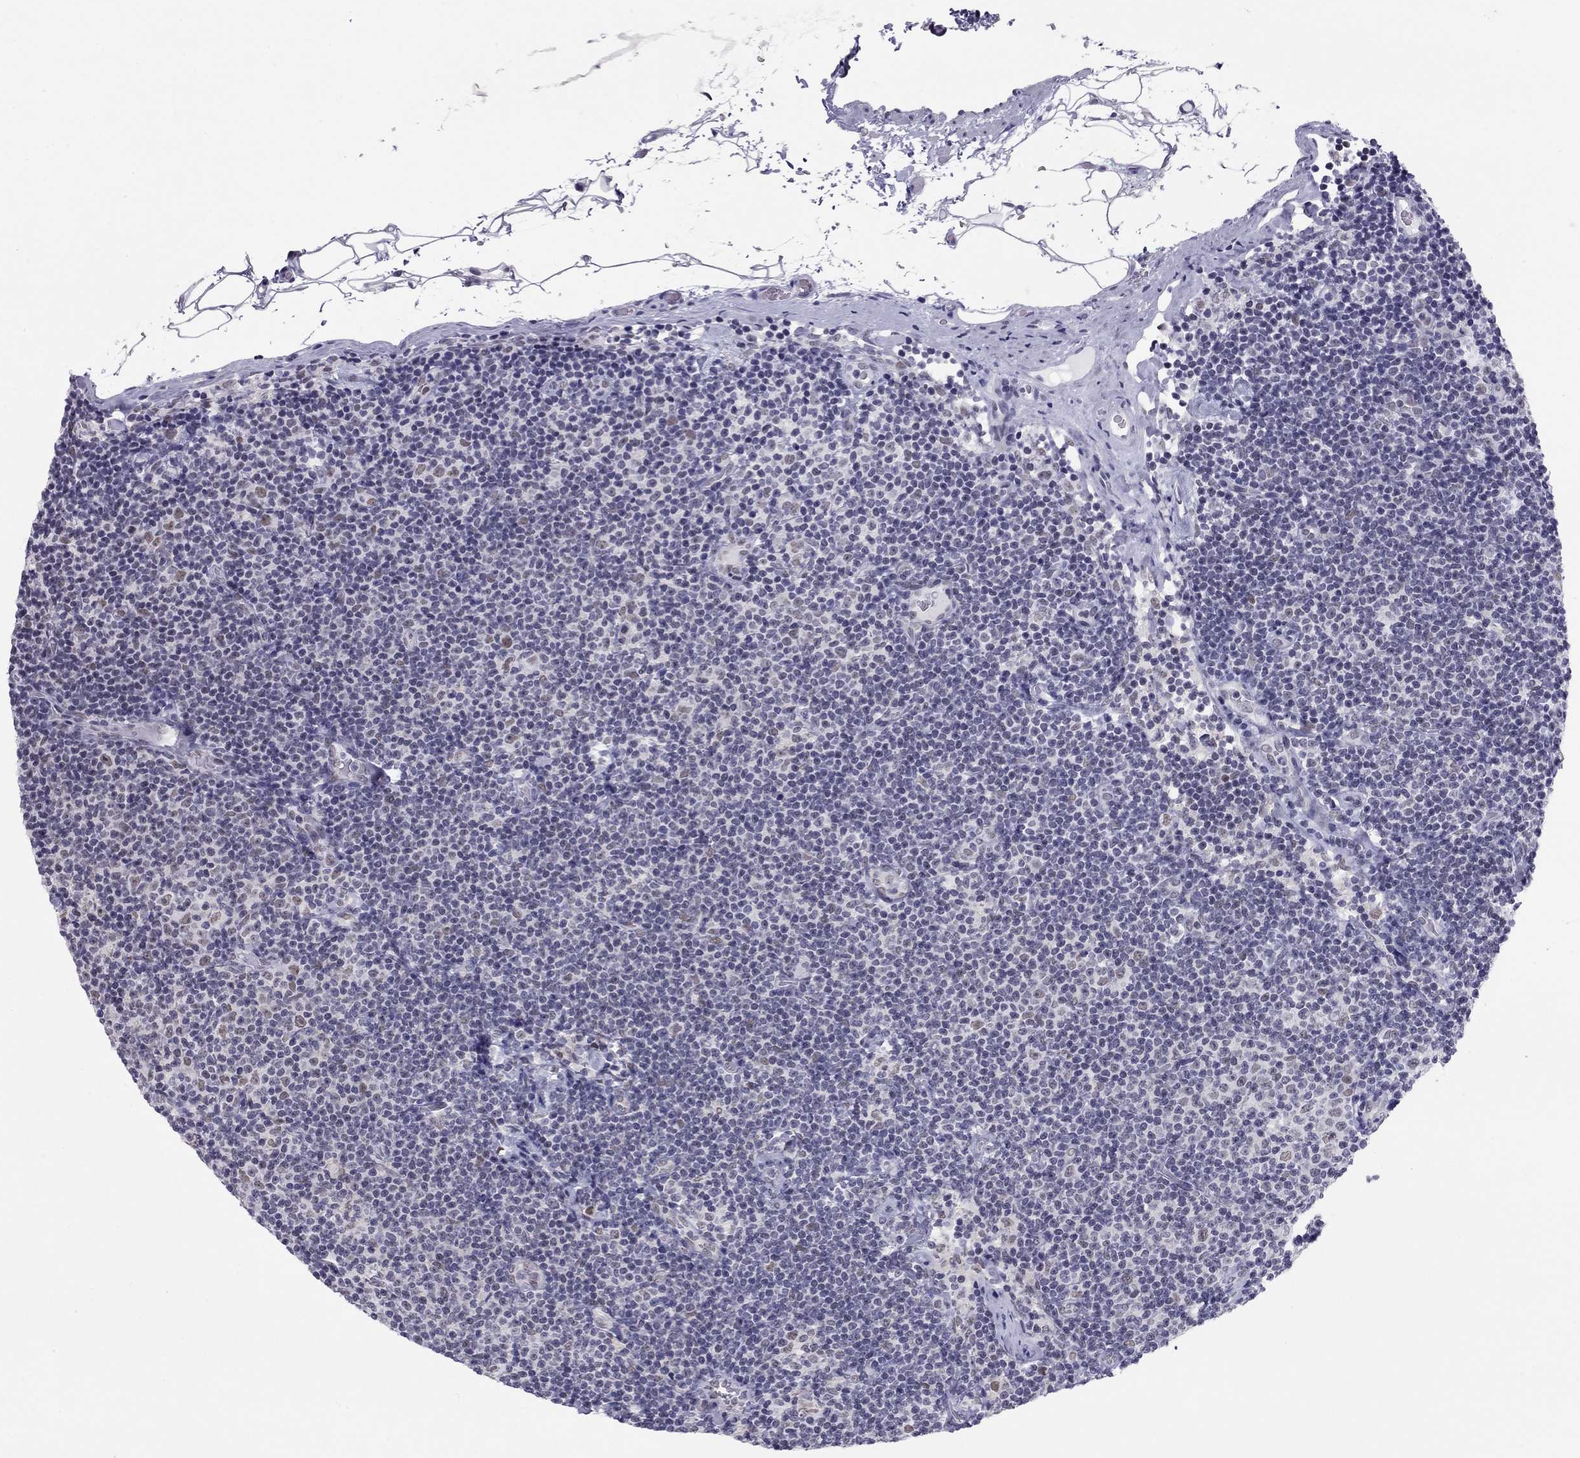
{"staining": {"intensity": "negative", "quantity": "none", "location": "none"}, "tissue": "lymphoma", "cell_type": "Tumor cells", "image_type": "cancer", "snomed": [{"axis": "morphology", "description": "Malignant lymphoma, non-Hodgkin's type, Low grade"}, {"axis": "topography", "description": "Lymph node"}], "caption": "DAB (3,3'-diaminobenzidine) immunohistochemical staining of human lymphoma shows no significant staining in tumor cells.", "gene": "DOT1L", "patient": {"sex": "male", "age": 81}}